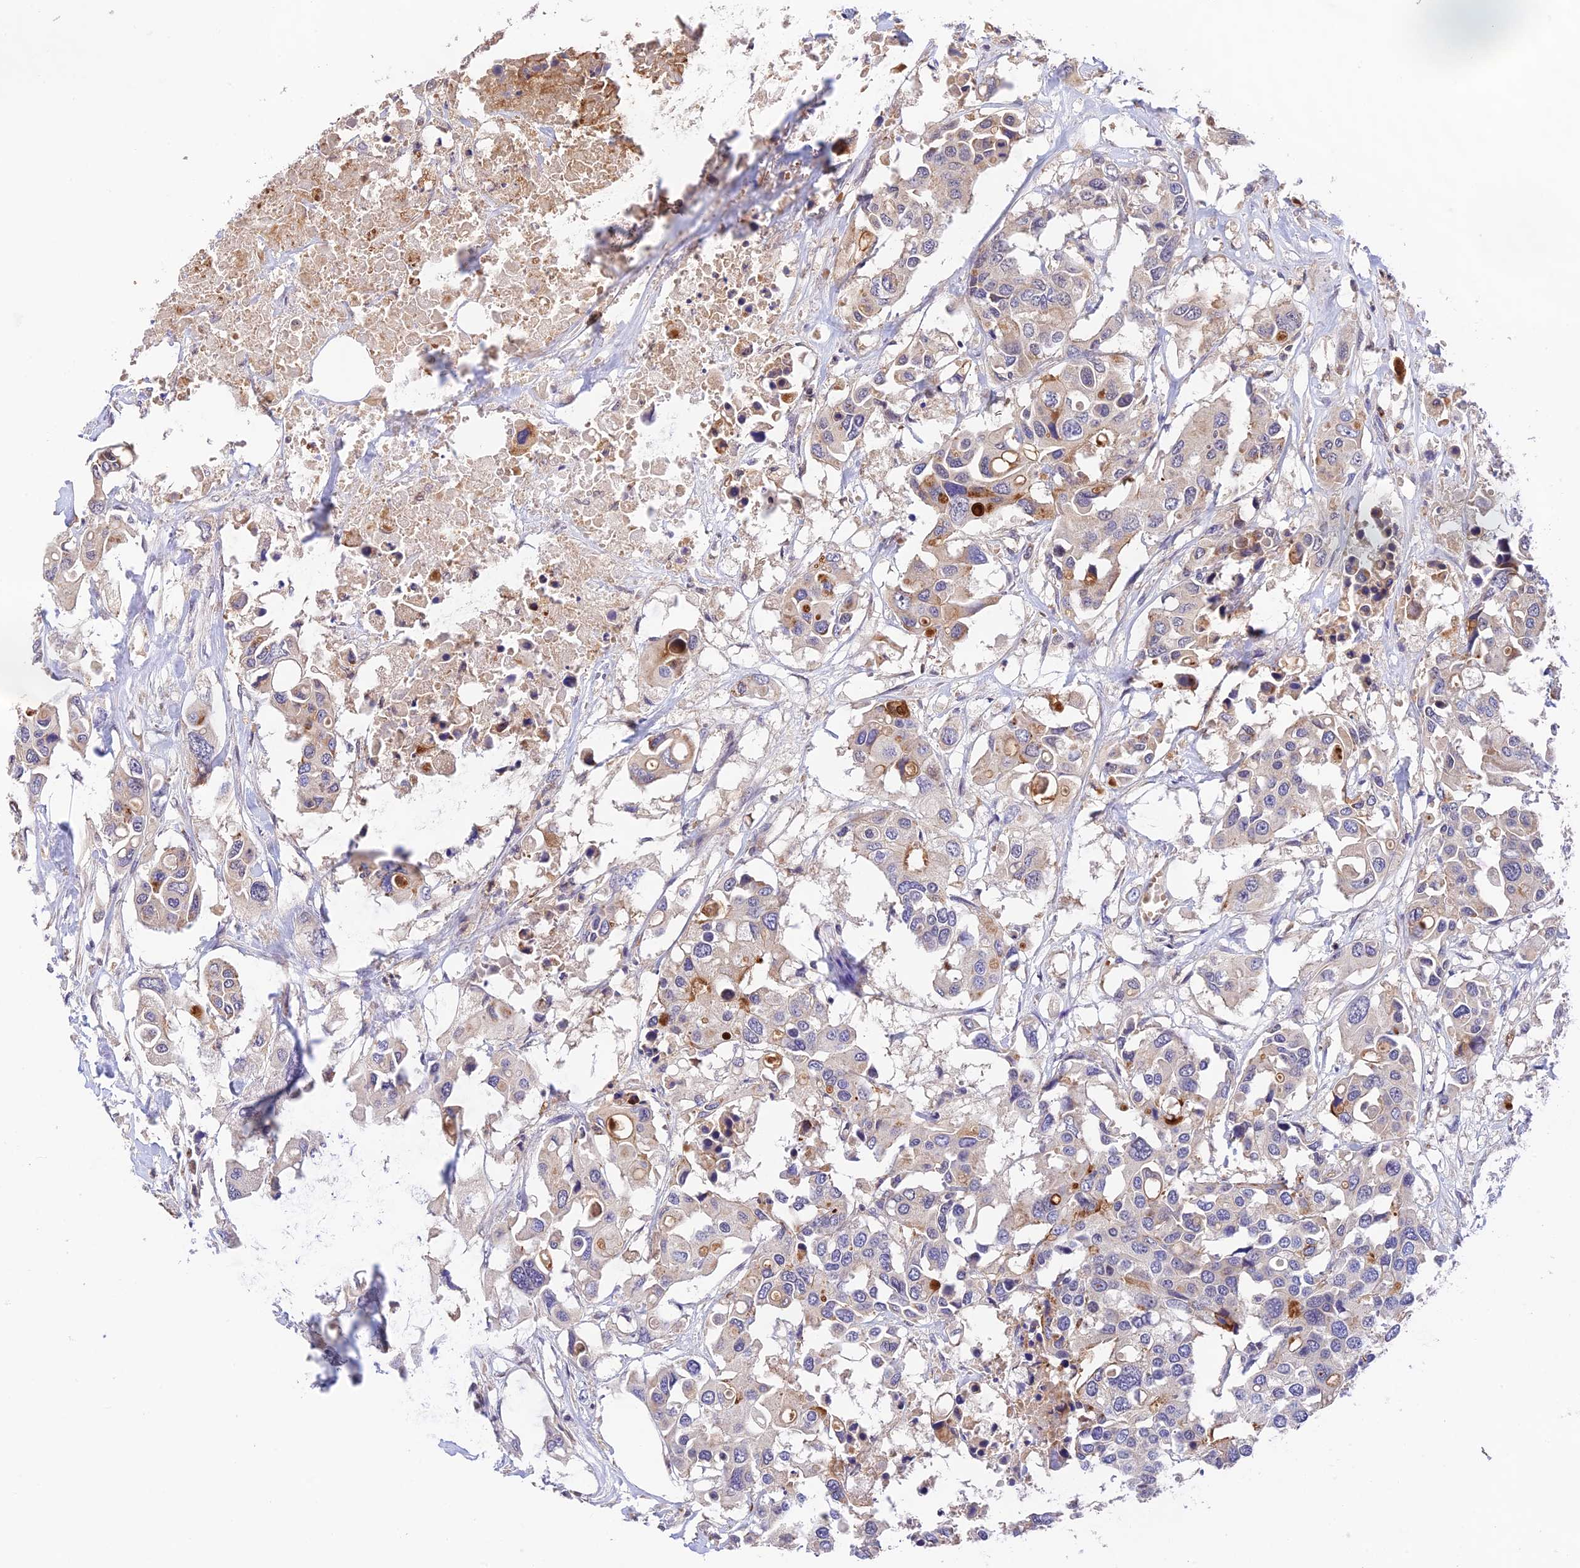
{"staining": {"intensity": "negative", "quantity": "none", "location": "none"}, "tissue": "colorectal cancer", "cell_type": "Tumor cells", "image_type": "cancer", "snomed": [{"axis": "morphology", "description": "Adenocarcinoma, NOS"}, {"axis": "topography", "description": "Colon"}], "caption": "High power microscopy photomicrograph of an immunohistochemistry (IHC) histopathology image of colorectal cancer, revealing no significant expression in tumor cells. The staining was performed using DAB to visualize the protein expression in brown, while the nuclei were stained in blue with hematoxylin (Magnification: 20x).", "gene": "CWH43", "patient": {"sex": "male", "age": 77}}